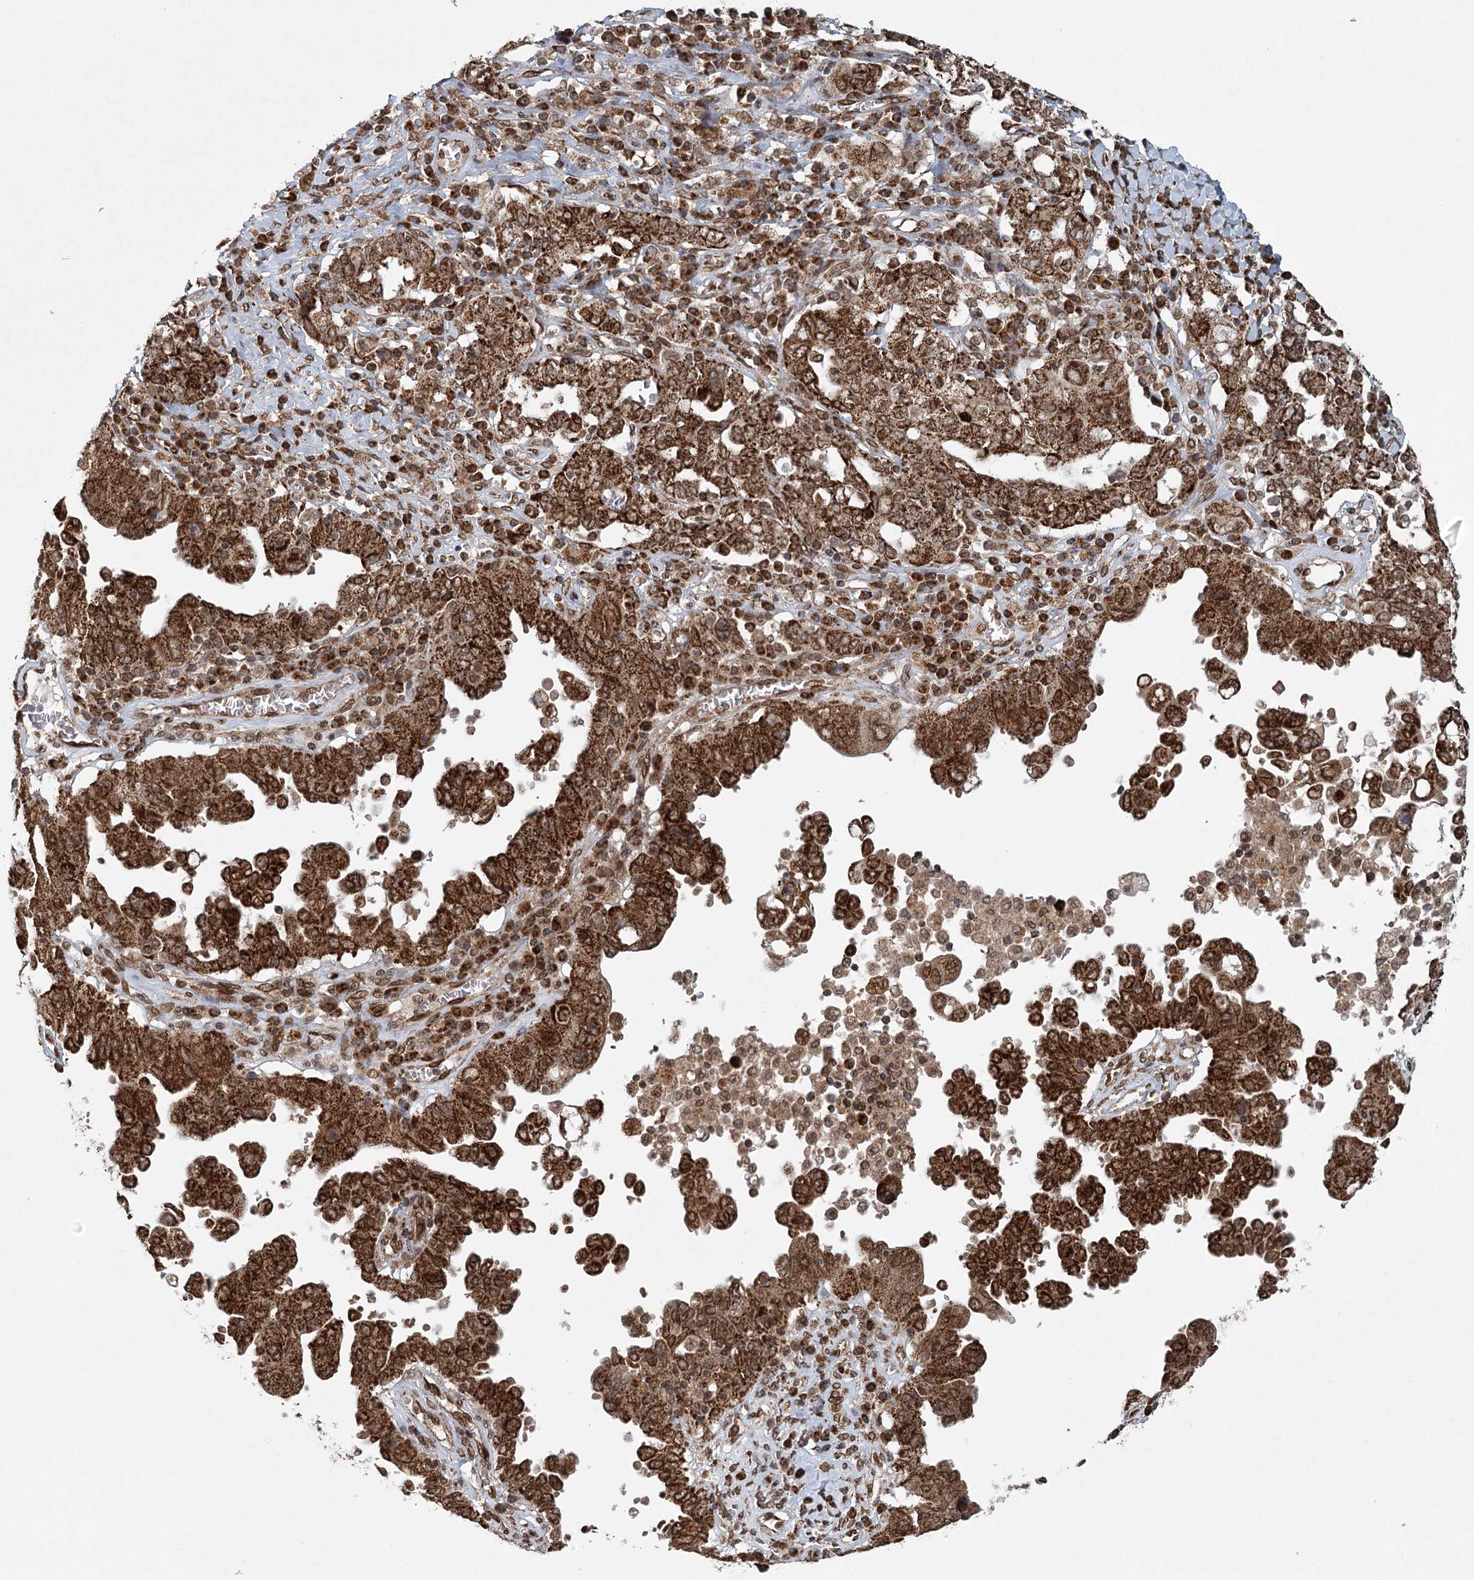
{"staining": {"intensity": "strong", "quantity": ">75%", "location": "cytoplasmic/membranous"}, "tissue": "ovarian cancer", "cell_type": "Tumor cells", "image_type": "cancer", "snomed": [{"axis": "morphology", "description": "Carcinoma, endometroid"}, {"axis": "topography", "description": "Ovary"}], "caption": "Immunohistochemical staining of human ovarian cancer (endometroid carcinoma) demonstrates strong cytoplasmic/membranous protein staining in approximately >75% of tumor cells.", "gene": "BCKDHA", "patient": {"sex": "female", "age": 62}}